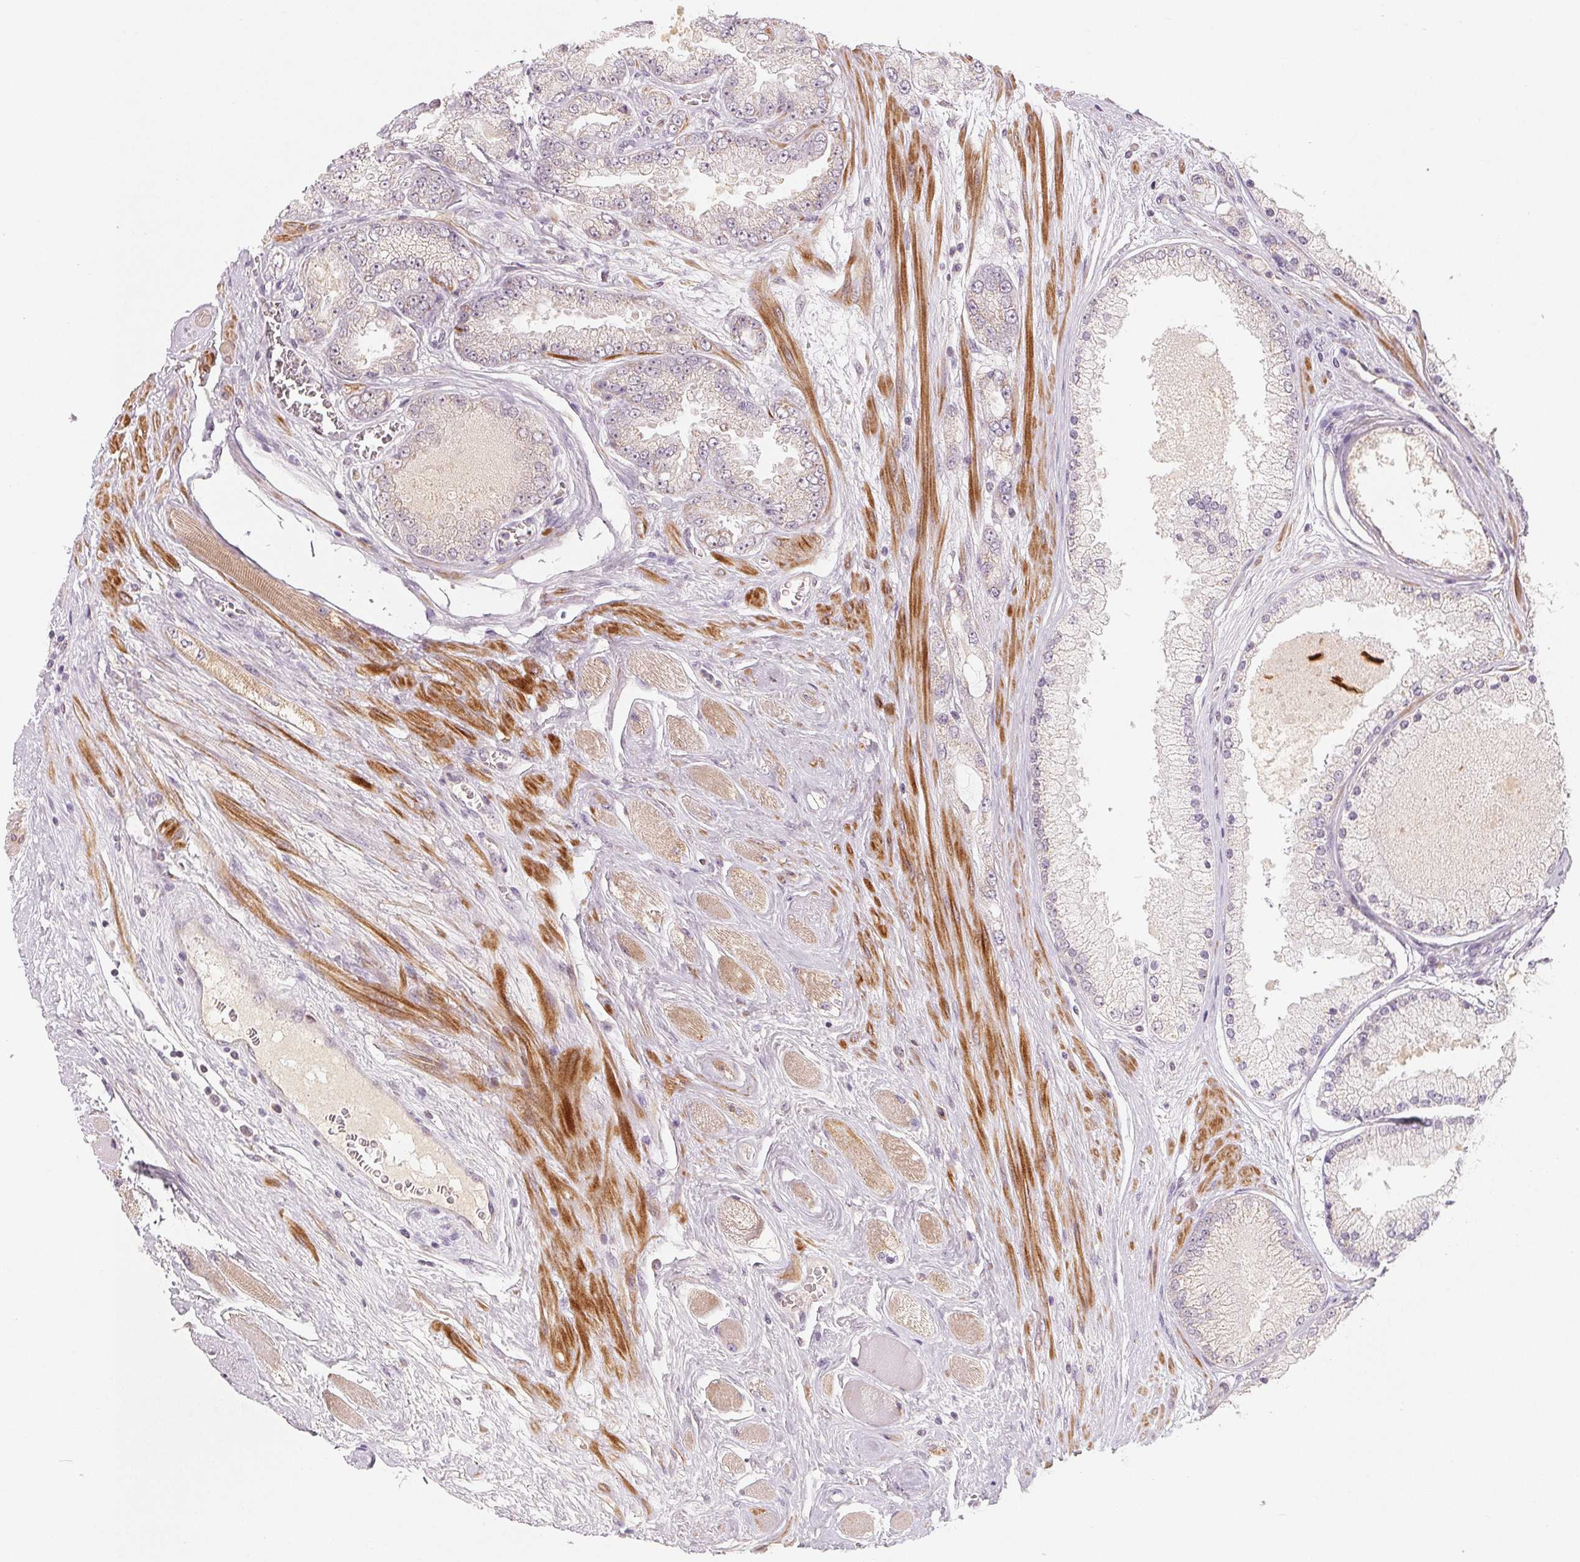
{"staining": {"intensity": "negative", "quantity": "none", "location": "none"}, "tissue": "prostate cancer", "cell_type": "Tumor cells", "image_type": "cancer", "snomed": [{"axis": "morphology", "description": "Adenocarcinoma, High grade"}, {"axis": "topography", "description": "Prostate"}], "caption": "Prostate adenocarcinoma (high-grade) was stained to show a protein in brown. There is no significant staining in tumor cells.", "gene": "GHITM", "patient": {"sex": "male", "age": 67}}